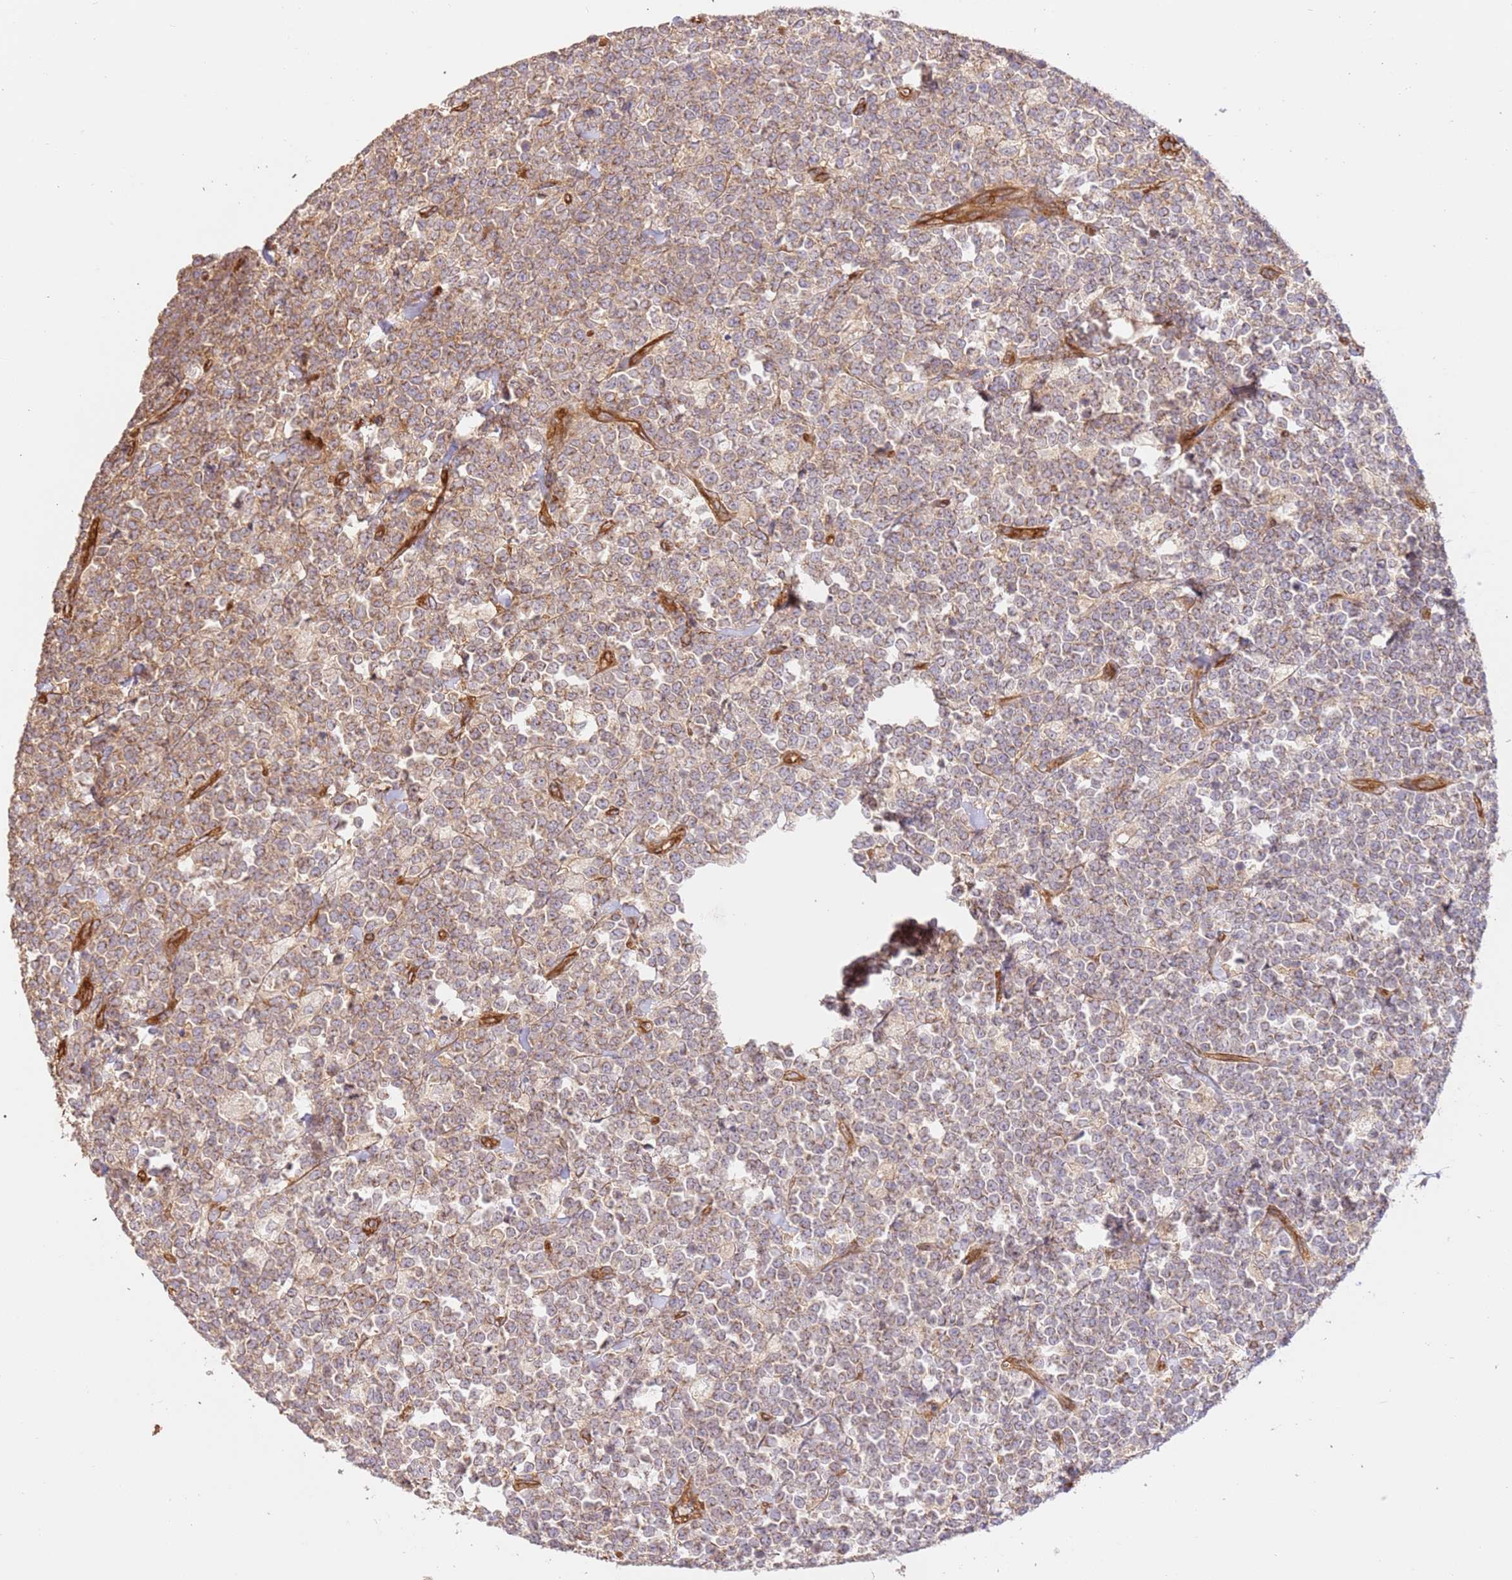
{"staining": {"intensity": "moderate", "quantity": ">75%", "location": "cytoplasmic/membranous"}, "tissue": "lymphoma", "cell_type": "Tumor cells", "image_type": "cancer", "snomed": [{"axis": "morphology", "description": "Malignant lymphoma, non-Hodgkin's type, High grade"}, {"axis": "topography", "description": "Small intestine"}, {"axis": "topography", "description": "Colon"}], "caption": "Lymphoma stained with a protein marker displays moderate staining in tumor cells.", "gene": "ZBTB39", "patient": {"sex": "male", "age": 8}}